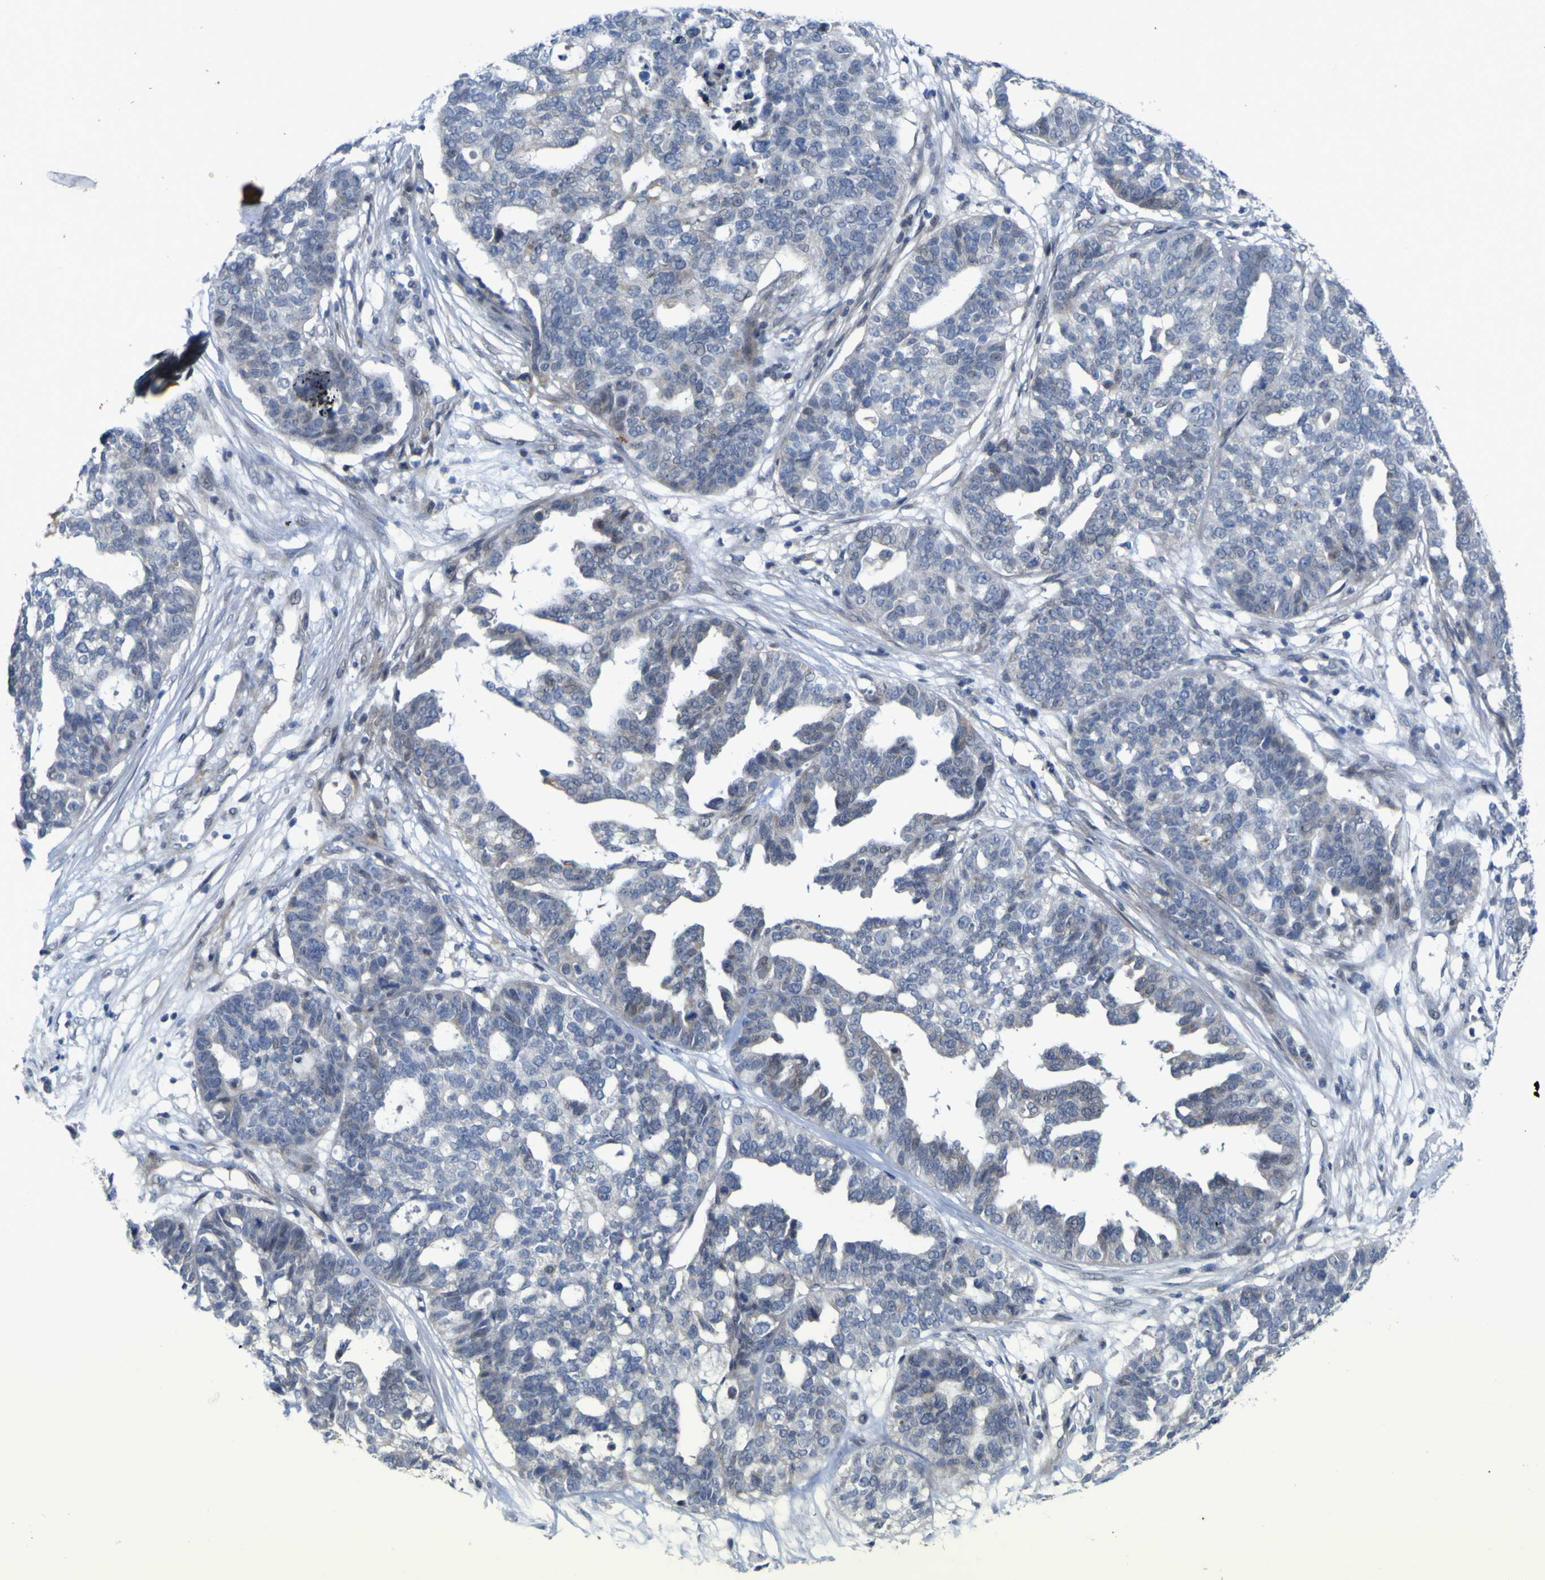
{"staining": {"intensity": "negative", "quantity": "none", "location": "none"}, "tissue": "ovarian cancer", "cell_type": "Tumor cells", "image_type": "cancer", "snomed": [{"axis": "morphology", "description": "Cystadenocarcinoma, serous, NOS"}, {"axis": "topography", "description": "Ovary"}], "caption": "The immunohistochemistry (IHC) micrograph has no significant staining in tumor cells of ovarian serous cystadenocarcinoma tissue.", "gene": "NAV1", "patient": {"sex": "female", "age": 59}}